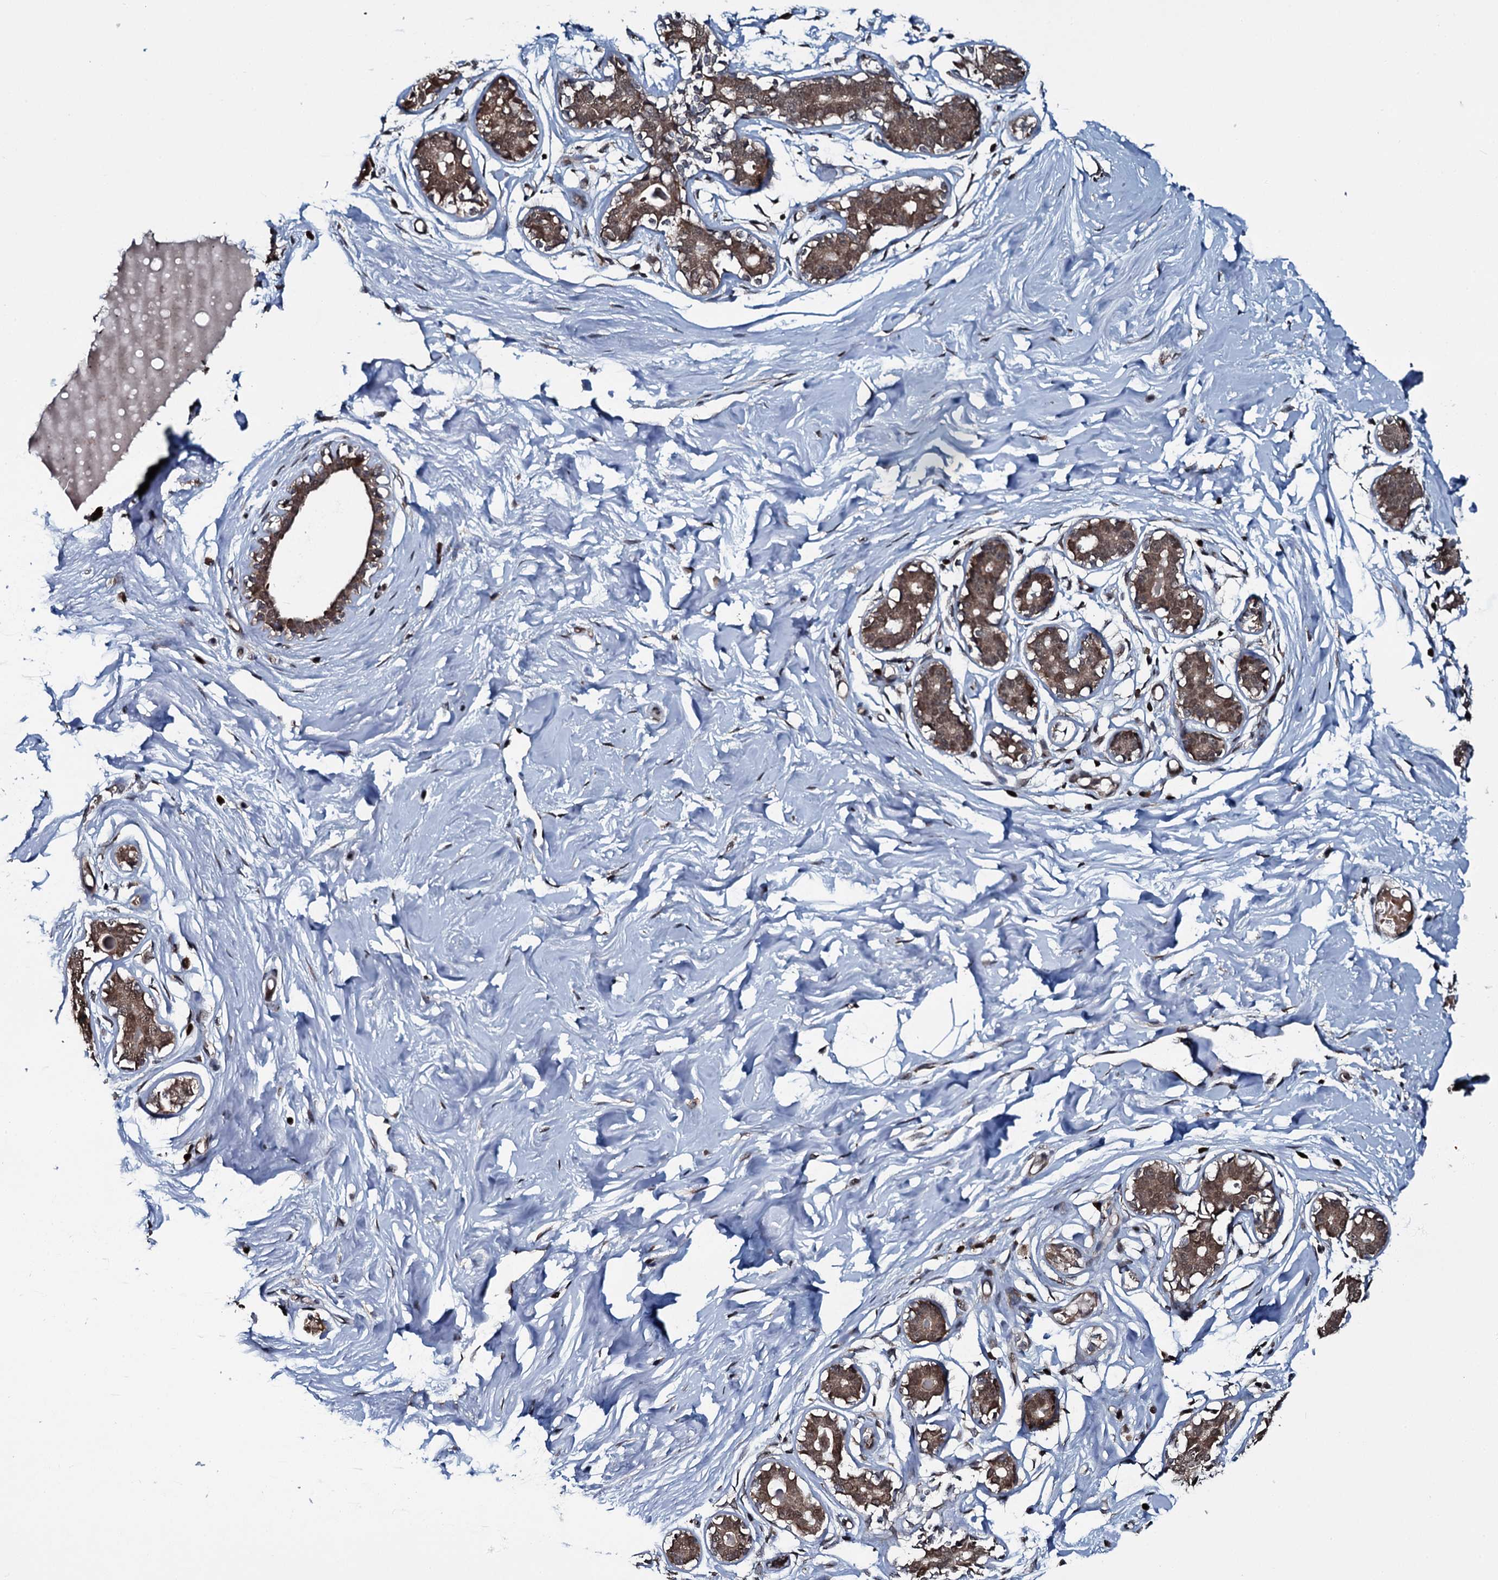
{"staining": {"intensity": "weak", "quantity": ">75%", "location": "nuclear"}, "tissue": "breast", "cell_type": "Adipocytes", "image_type": "normal", "snomed": [{"axis": "morphology", "description": "Normal tissue, NOS"}, {"axis": "morphology", "description": "Adenoma, NOS"}, {"axis": "topography", "description": "Breast"}], "caption": "Protein analysis of benign breast reveals weak nuclear staining in approximately >75% of adipocytes. (brown staining indicates protein expression, while blue staining denotes nuclei).", "gene": "HDDC3", "patient": {"sex": "female", "age": 23}}